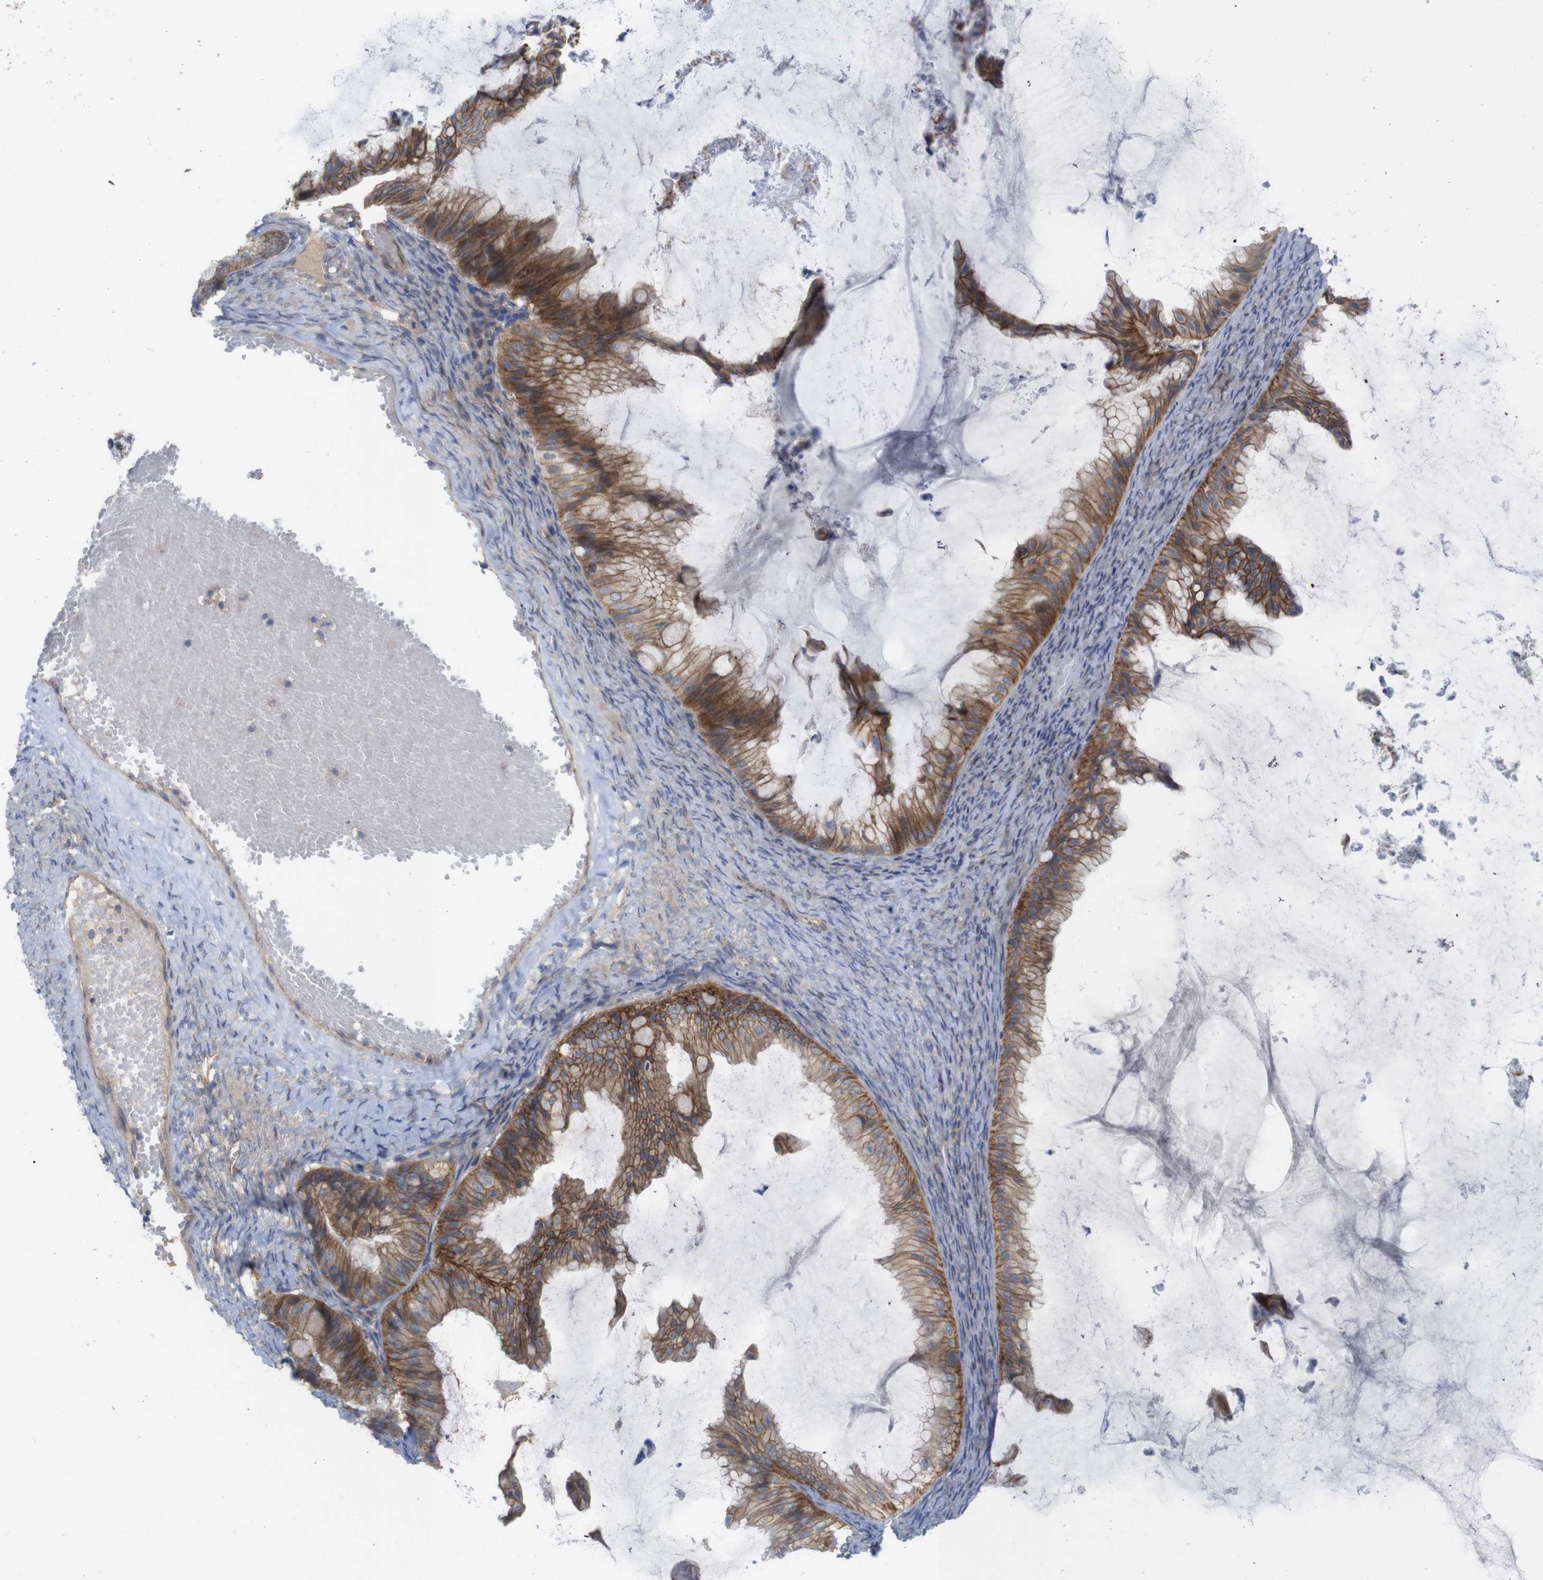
{"staining": {"intensity": "moderate", "quantity": ">75%", "location": "cytoplasmic/membranous"}, "tissue": "ovarian cancer", "cell_type": "Tumor cells", "image_type": "cancer", "snomed": [{"axis": "morphology", "description": "Cystadenocarcinoma, mucinous, NOS"}, {"axis": "topography", "description": "Ovary"}], "caption": "Immunohistochemistry of human ovarian cancer (mucinous cystadenocarcinoma) shows medium levels of moderate cytoplasmic/membranous positivity in approximately >75% of tumor cells. (DAB (3,3'-diaminobenzidine) = brown stain, brightfield microscopy at high magnification).", "gene": "KIDINS220", "patient": {"sex": "female", "age": 61}}